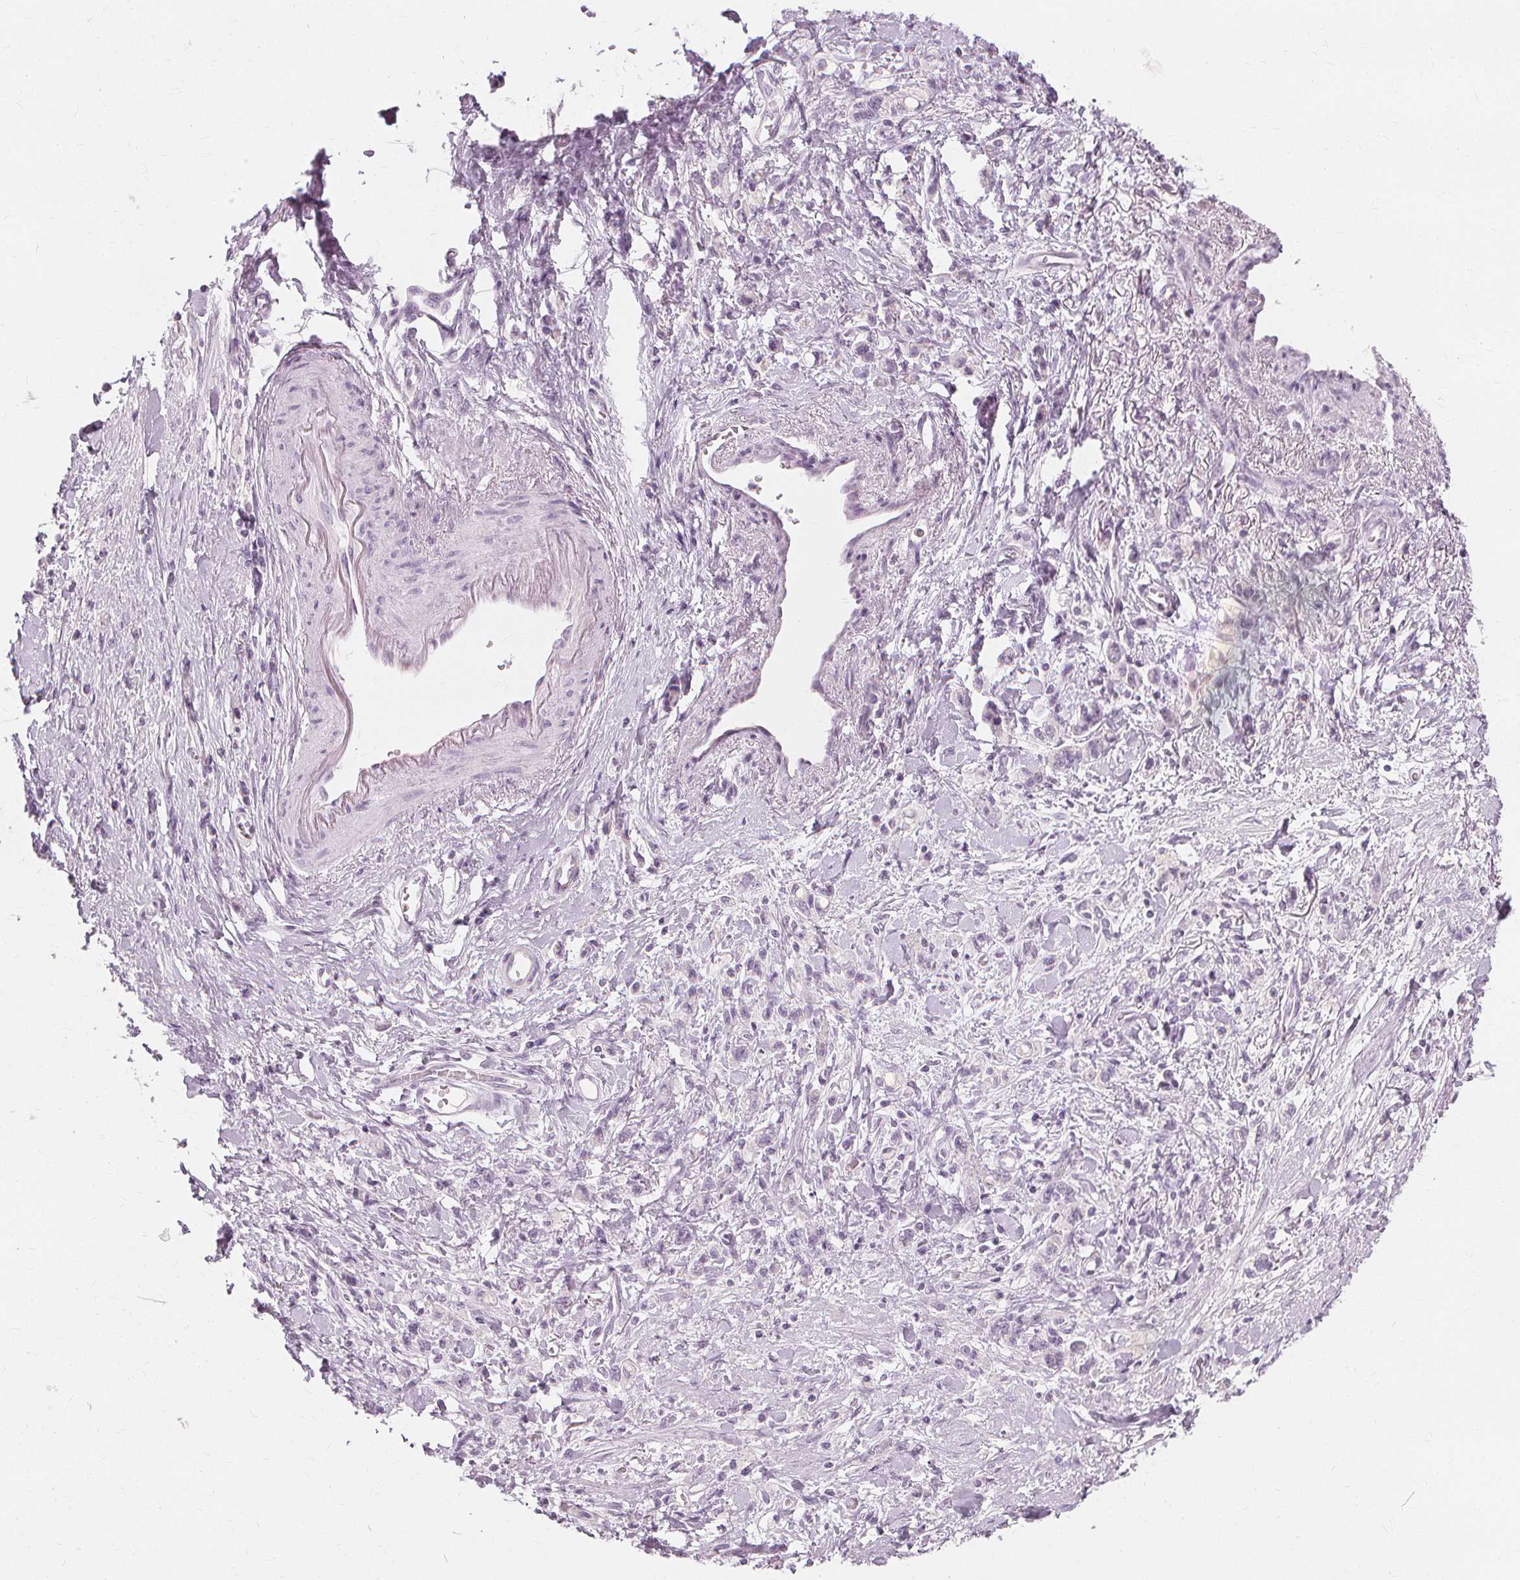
{"staining": {"intensity": "negative", "quantity": "none", "location": "none"}, "tissue": "stomach cancer", "cell_type": "Tumor cells", "image_type": "cancer", "snomed": [{"axis": "morphology", "description": "Adenocarcinoma, NOS"}, {"axis": "topography", "description": "Stomach"}], "caption": "The photomicrograph reveals no staining of tumor cells in stomach cancer.", "gene": "MUC12", "patient": {"sex": "male", "age": 77}}